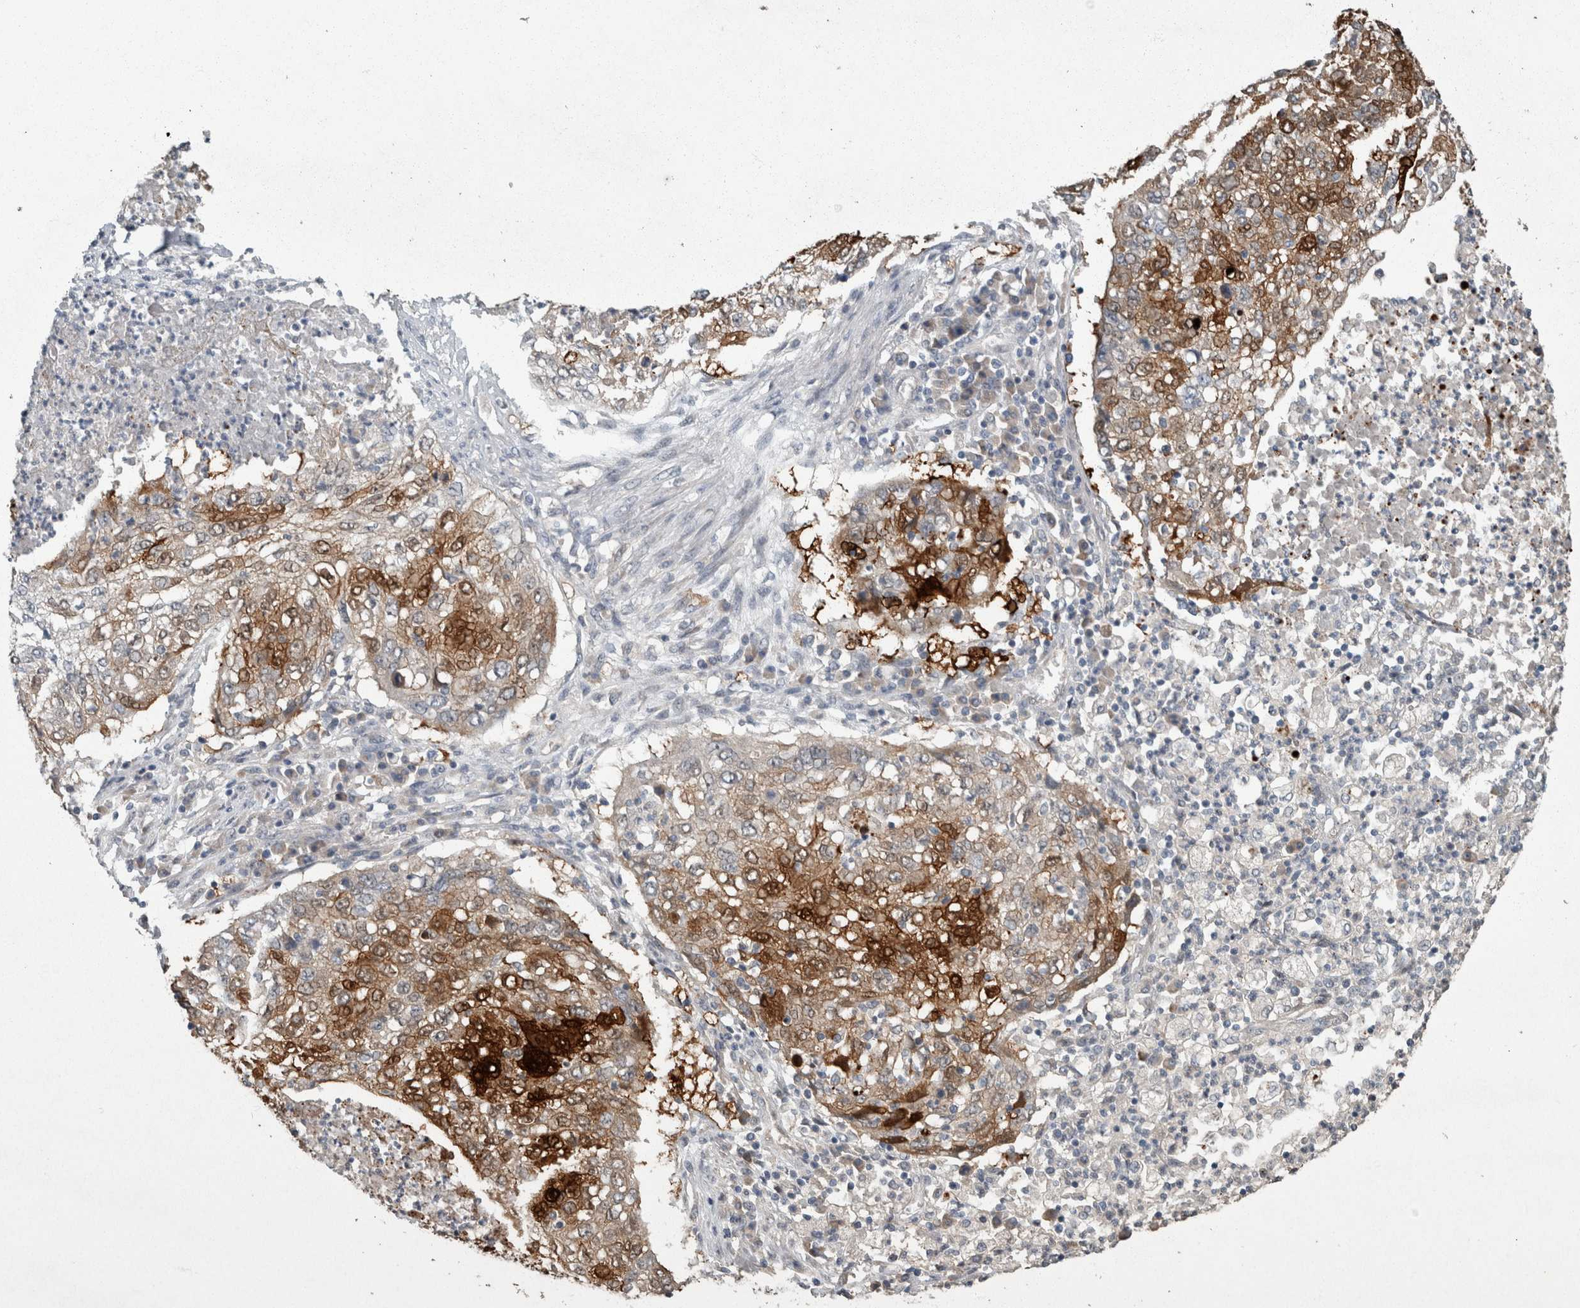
{"staining": {"intensity": "moderate", "quantity": ">75%", "location": "cytoplasmic/membranous,nuclear"}, "tissue": "lung cancer", "cell_type": "Tumor cells", "image_type": "cancer", "snomed": [{"axis": "morphology", "description": "Squamous cell carcinoma, NOS"}, {"axis": "topography", "description": "Lung"}], "caption": "Squamous cell carcinoma (lung) tissue exhibits moderate cytoplasmic/membranous and nuclear positivity in approximately >75% of tumor cells, visualized by immunohistochemistry.", "gene": "KNTC1", "patient": {"sex": "female", "age": 63}}